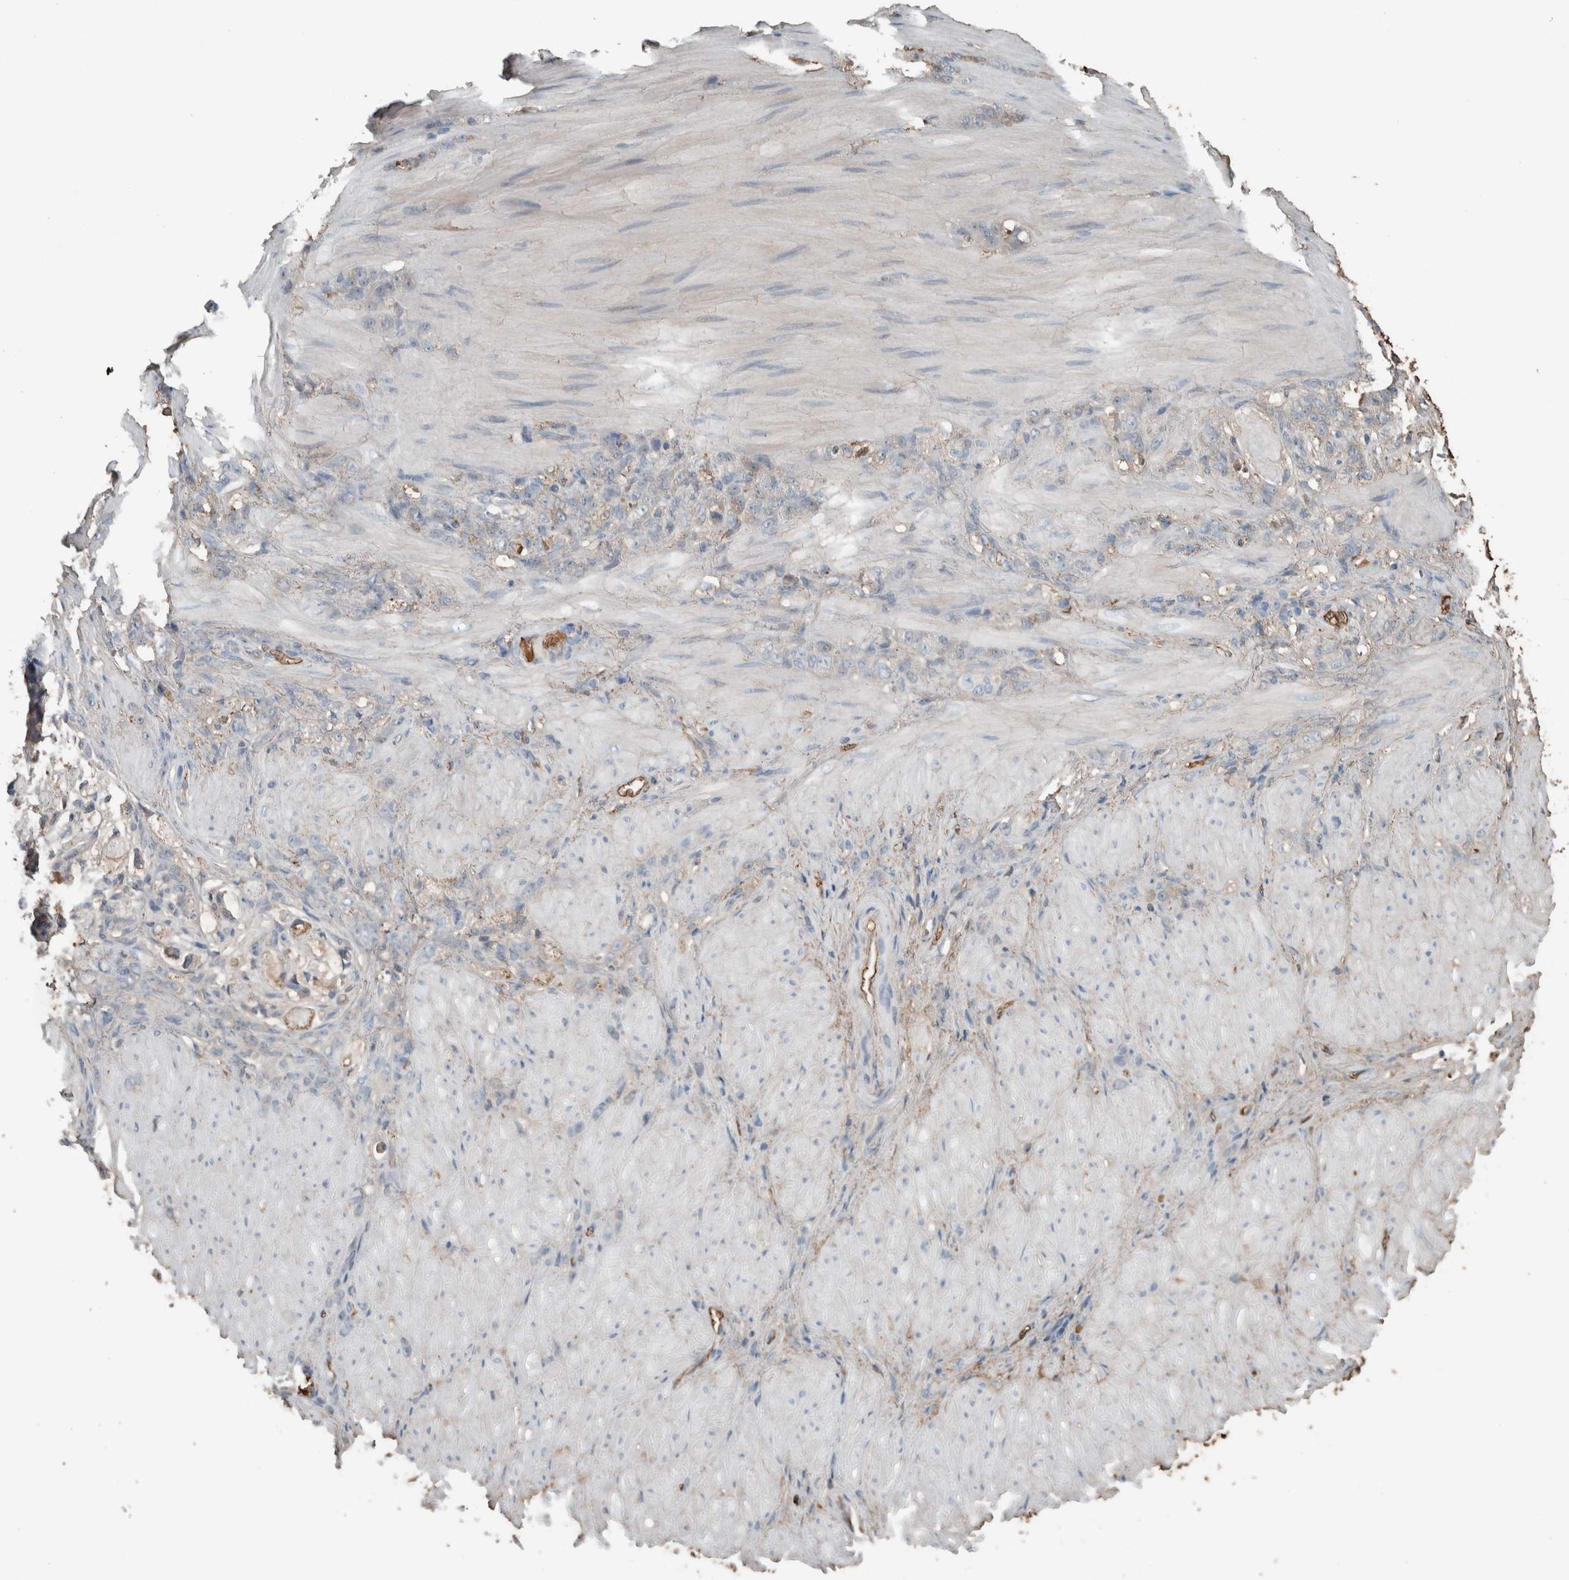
{"staining": {"intensity": "negative", "quantity": "none", "location": "none"}, "tissue": "stomach cancer", "cell_type": "Tumor cells", "image_type": "cancer", "snomed": [{"axis": "morphology", "description": "Normal tissue, NOS"}, {"axis": "morphology", "description": "Adenocarcinoma, NOS"}, {"axis": "topography", "description": "Stomach"}], "caption": "The histopathology image exhibits no staining of tumor cells in adenocarcinoma (stomach). (DAB immunohistochemistry visualized using brightfield microscopy, high magnification).", "gene": "USP34", "patient": {"sex": "male", "age": 82}}